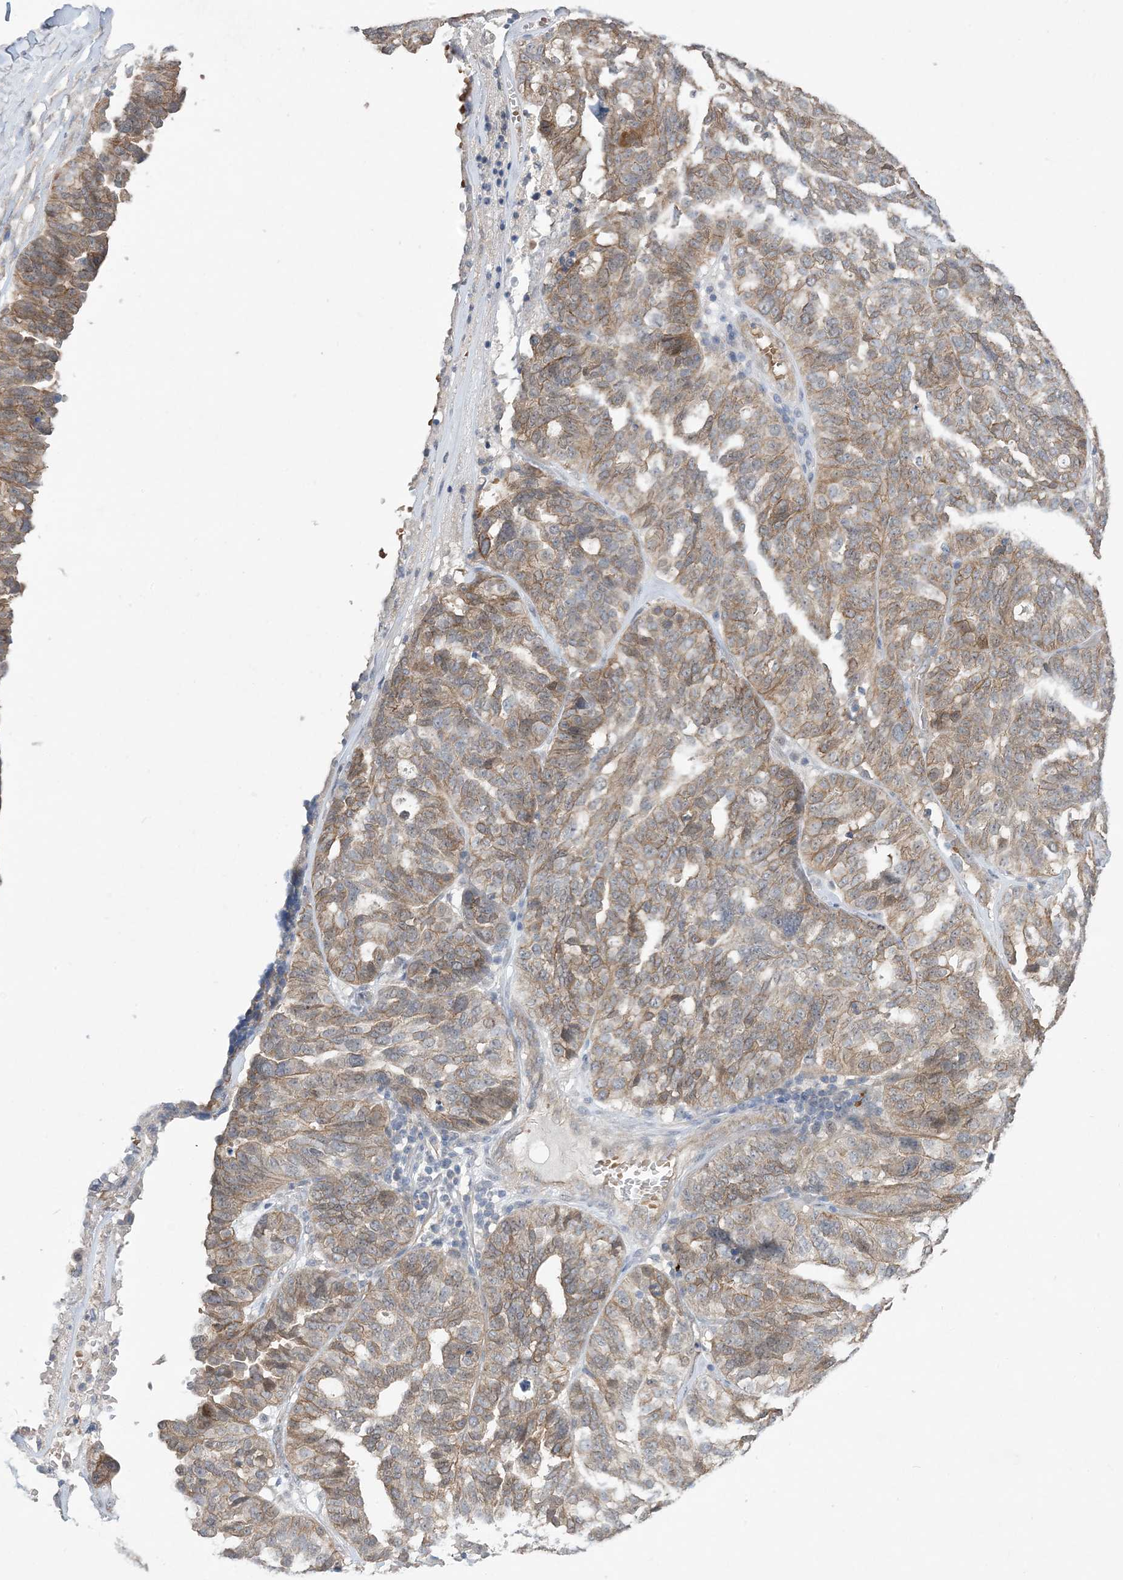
{"staining": {"intensity": "moderate", "quantity": "25%-75%", "location": "cytoplasmic/membranous"}, "tissue": "ovarian cancer", "cell_type": "Tumor cells", "image_type": "cancer", "snomed": [{"axis": "morphology", "description": "Cystadenocarcinoma, serous, NOS"}, {"axis": "topography", "description": "Ovary"}], "caption": "Moderate cytoplasmic/membranous expression is identified in approximately 25%-75% of tumor cells in ovarian cancer. The protein is stained brown, and the nuclei are stained in blue (DAB (3,3'-diaminobenzidine) IHC with brightfield microscopy, high magnification).", "gene": "AOC1", "patient": {"sex": "female", "age": 59}}